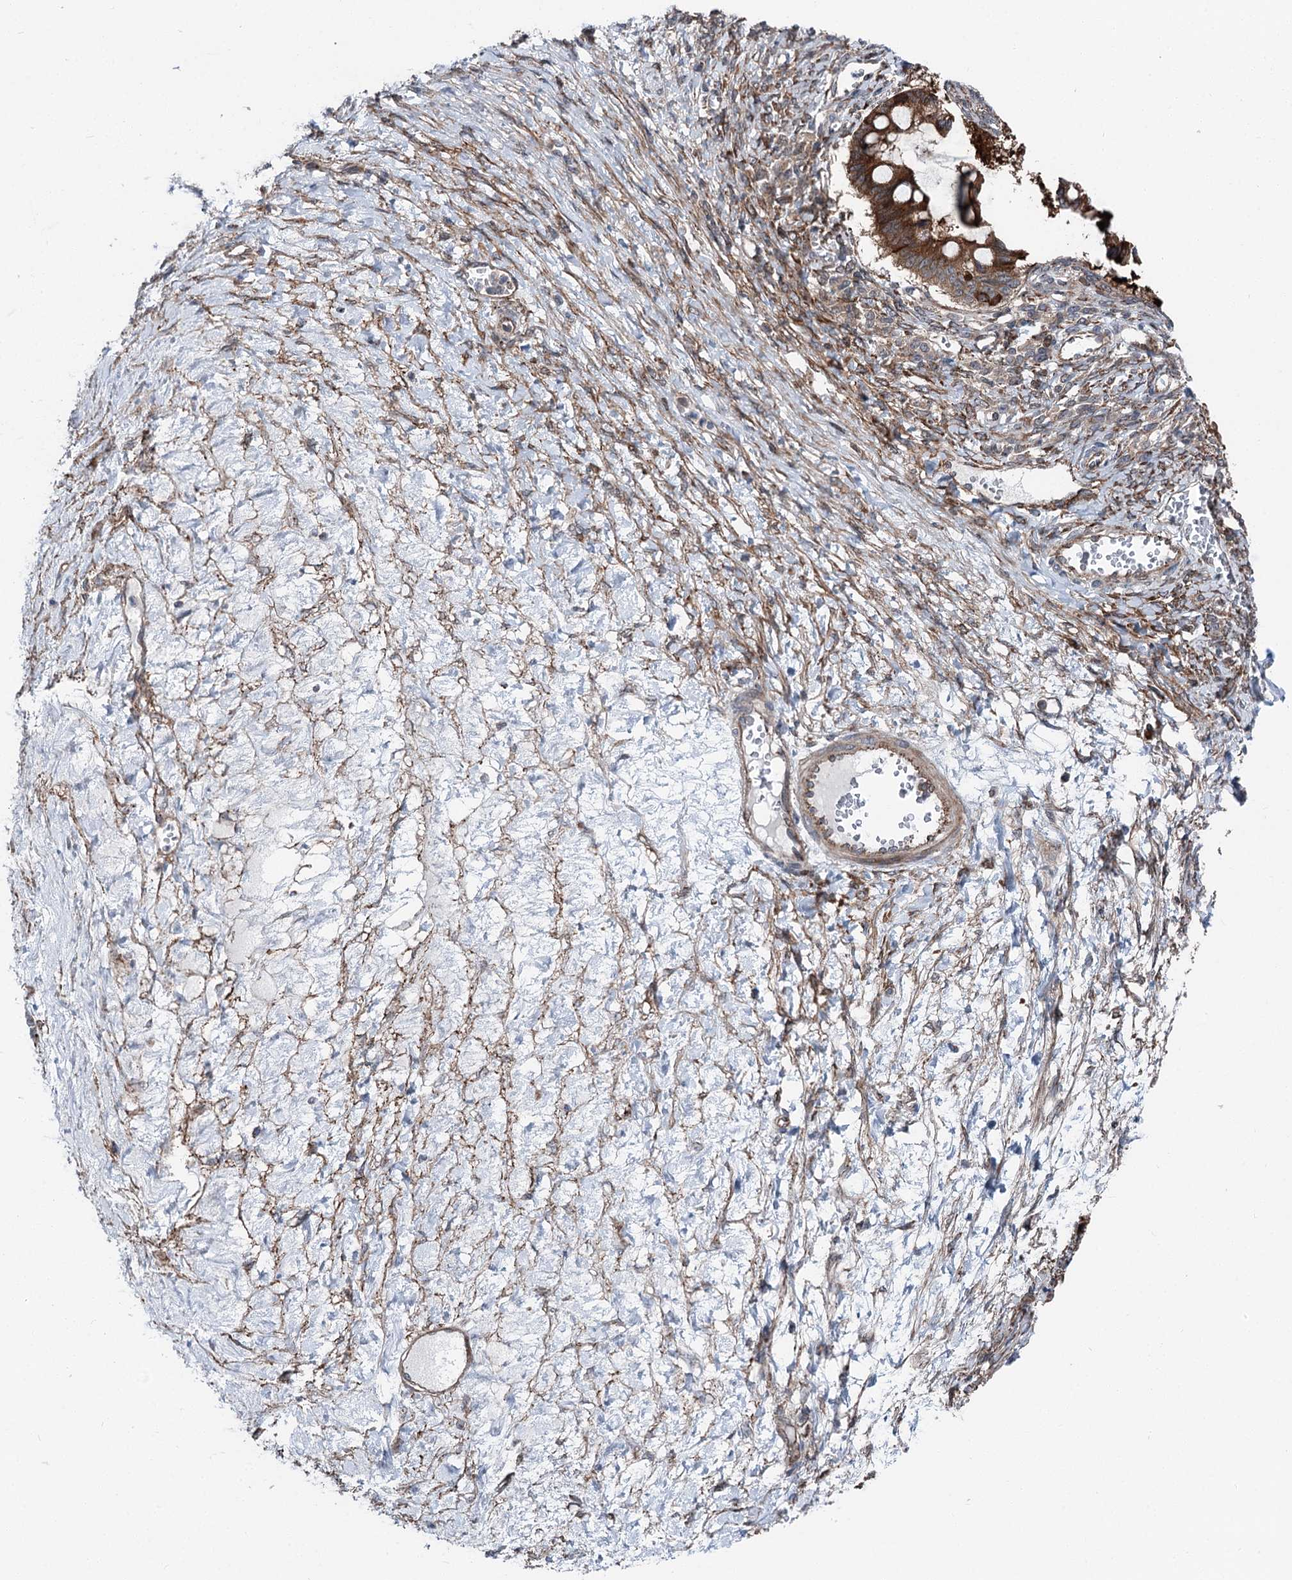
{"staining": {"intensity": "moderate", "quantity": ">75%", "location": "cytoplasmic/membranous"}, "tissue": "ovarian cancer", "cell_type": "Tumor cells", "image_type": "cancer", "snomed": [{"axis": "morphology", "description": "Cystadenocarcinoma, mucinous, NOS"}, {"axis": "topography", "description": "Ovary"}], "caption": "Moderate cytoplasmic/membranous expression for a protein is identified in about >75% of tumor cells of mucinous cystadenocarcinoma (ovarian) using immunohistochemistry (IHC).", "gene": "POLR1D", "patient": {"sex": "female", "age": 73}}